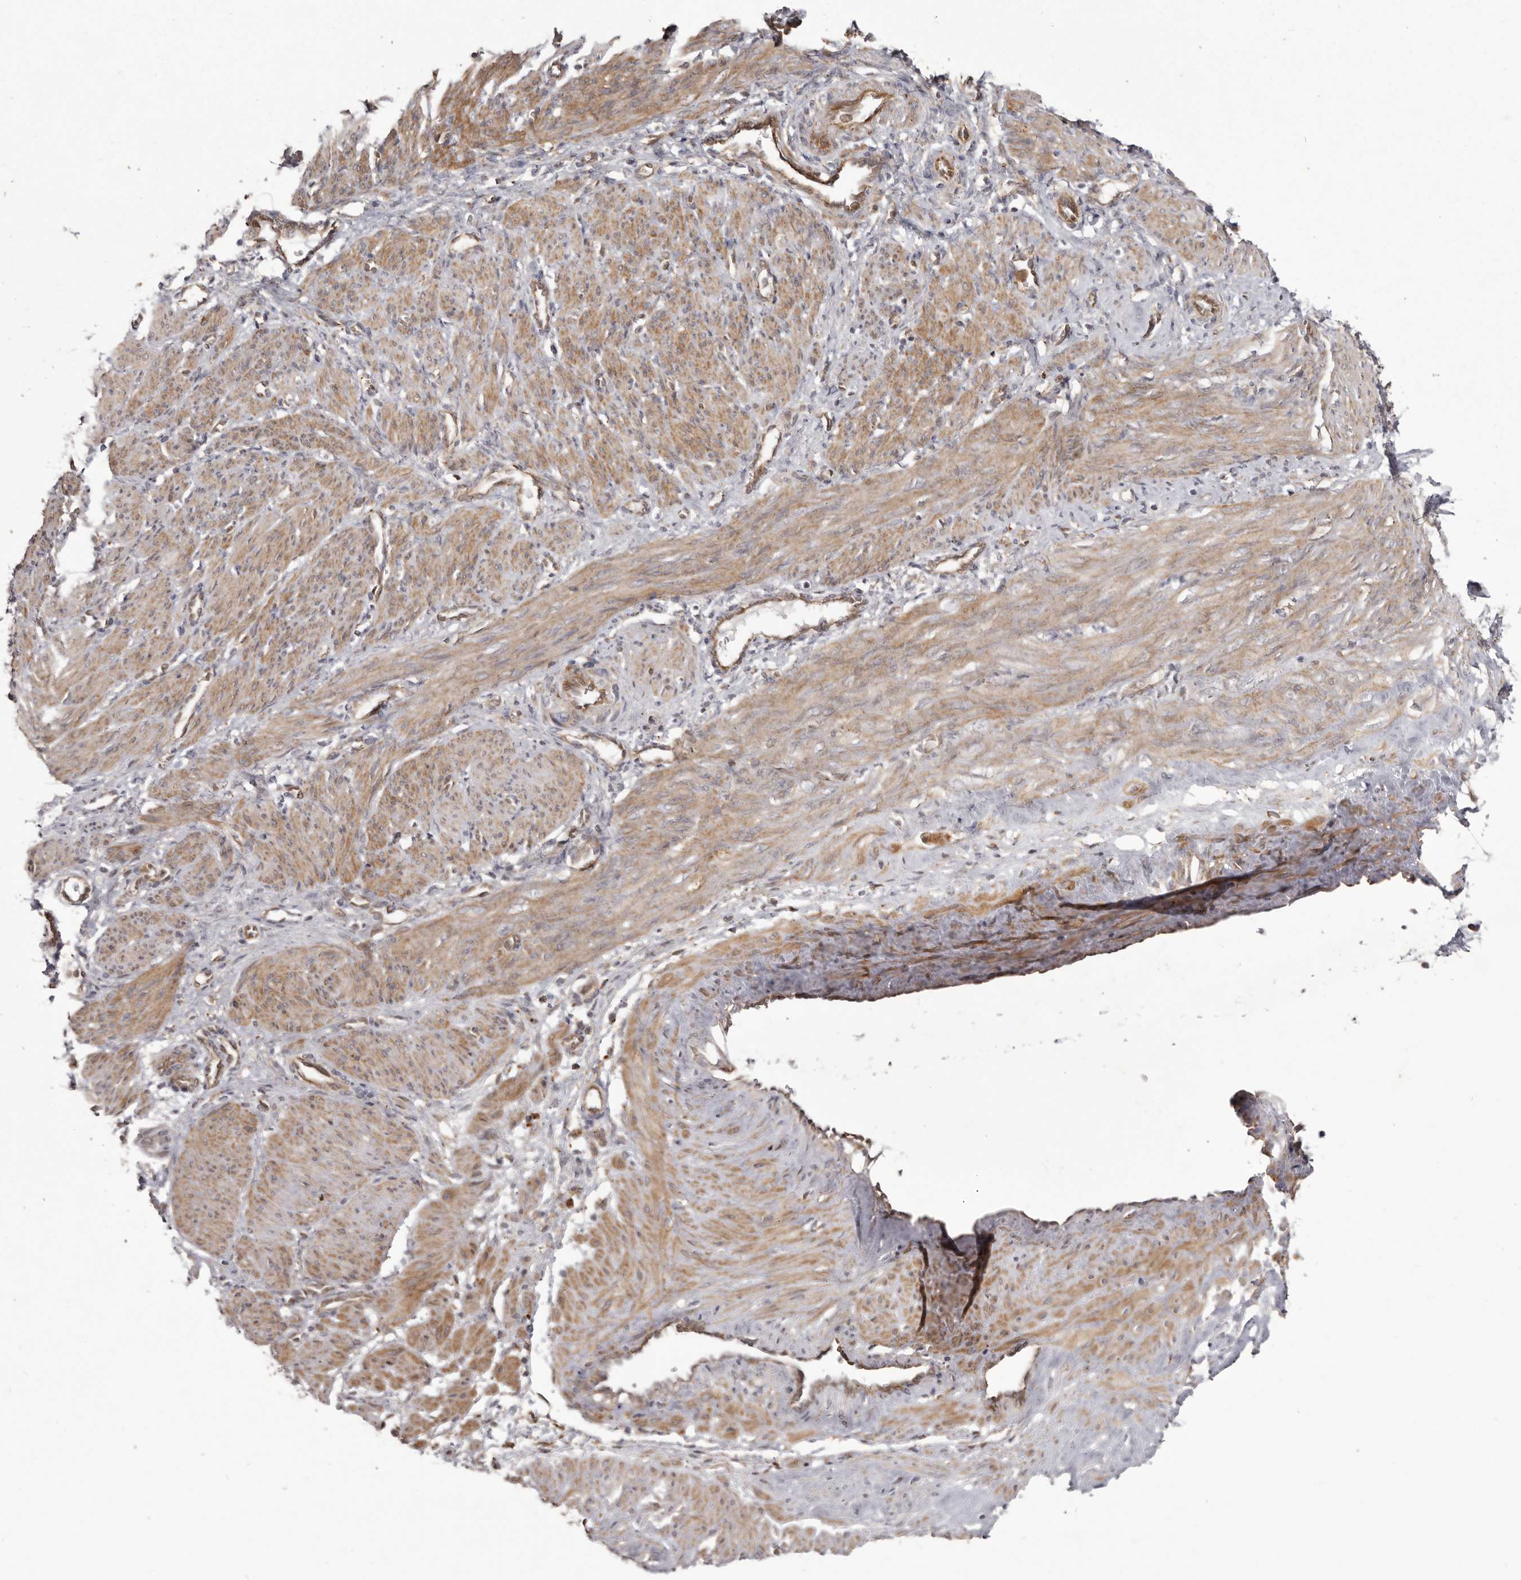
{"staining": {"intensity": "weak", "quantity": ">75%", "location": "cytoplasmic/membranous"}, "tissue": "smooth muscle", "cell_type": "Smooth muscle cells", "image_type": "normal", "snomed": [{"axis": "morphology", "description": "Normal tissue, NOS"}, {"axis": "topography", "description": "Endometrium"}], "caption": "Immunohistochemical staining of benign smooth muscle displays >75% levels of weak cytoplasmic/membranous protein expression in about >75% of smooth muscle cells. Using DAB (3,3'-diaminobenzidine) (brown) and hematoxylin (blue) stains, captured at high magnification using brightfield microscopy.", "gene": "NUP43", "patient": {"sex": "female", "age": 33}}